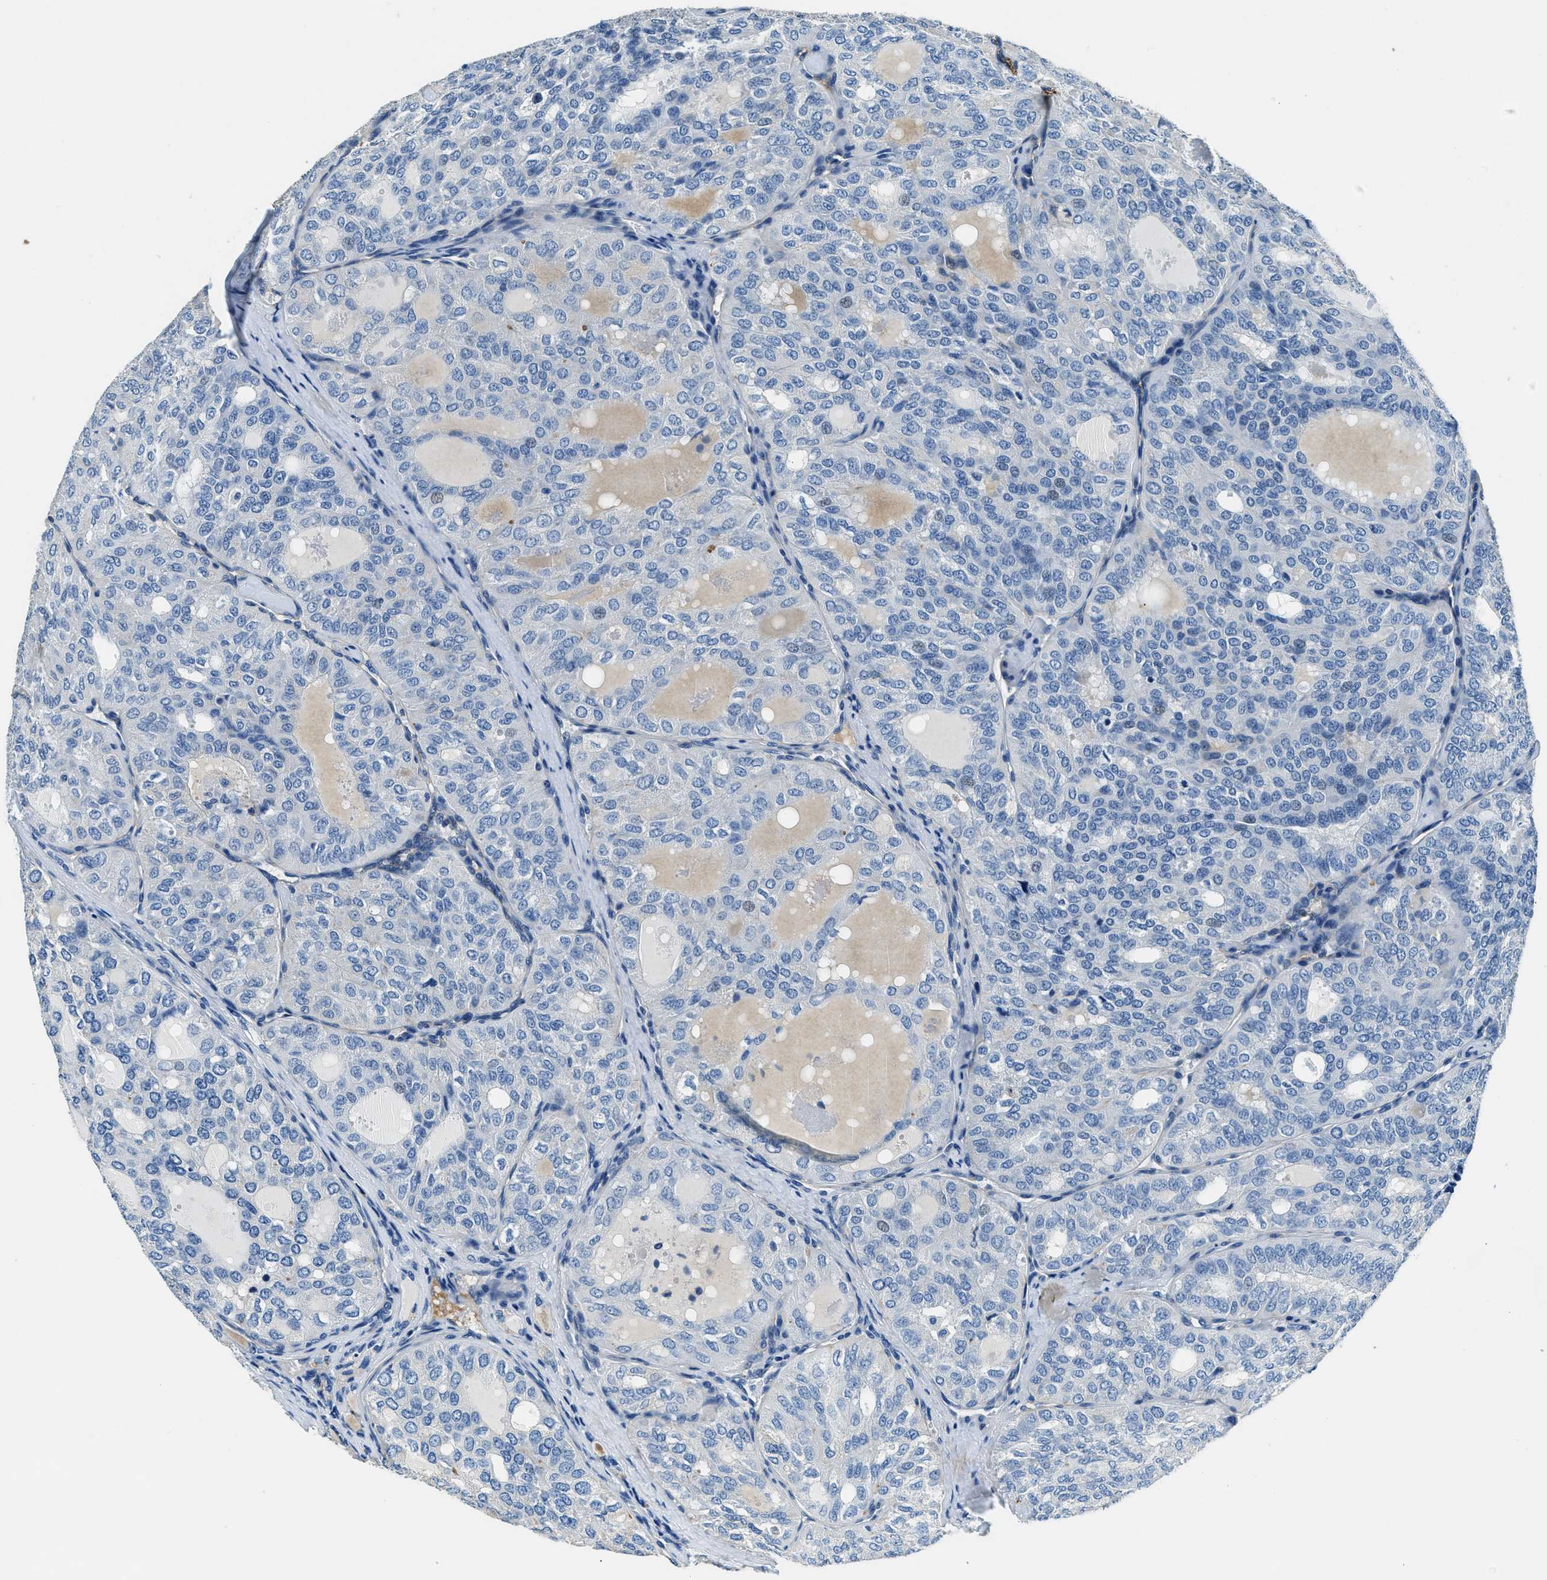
{"staining": {"intensity": "negative", "quantity": "none", "location": "none"}, "tissue": "thyroid cancer", "cell_type": "Tumor cells", "image_type": "cancer", "snomed": [{"axis": "morphology", "description": "Follicular adenoma carcinoma, NOS"}, {"axis": "topography", "description": "Thyroid gland"}], "caption": "Immunohistochemistry micrograph of human thyroid cancer (follicular adenoma carcinoma) stained for a protein (brown), which demonstrates no positivity in tumor cells.", "gene": "TMEM186", "patient": {"sex": "male", "age": 75}}